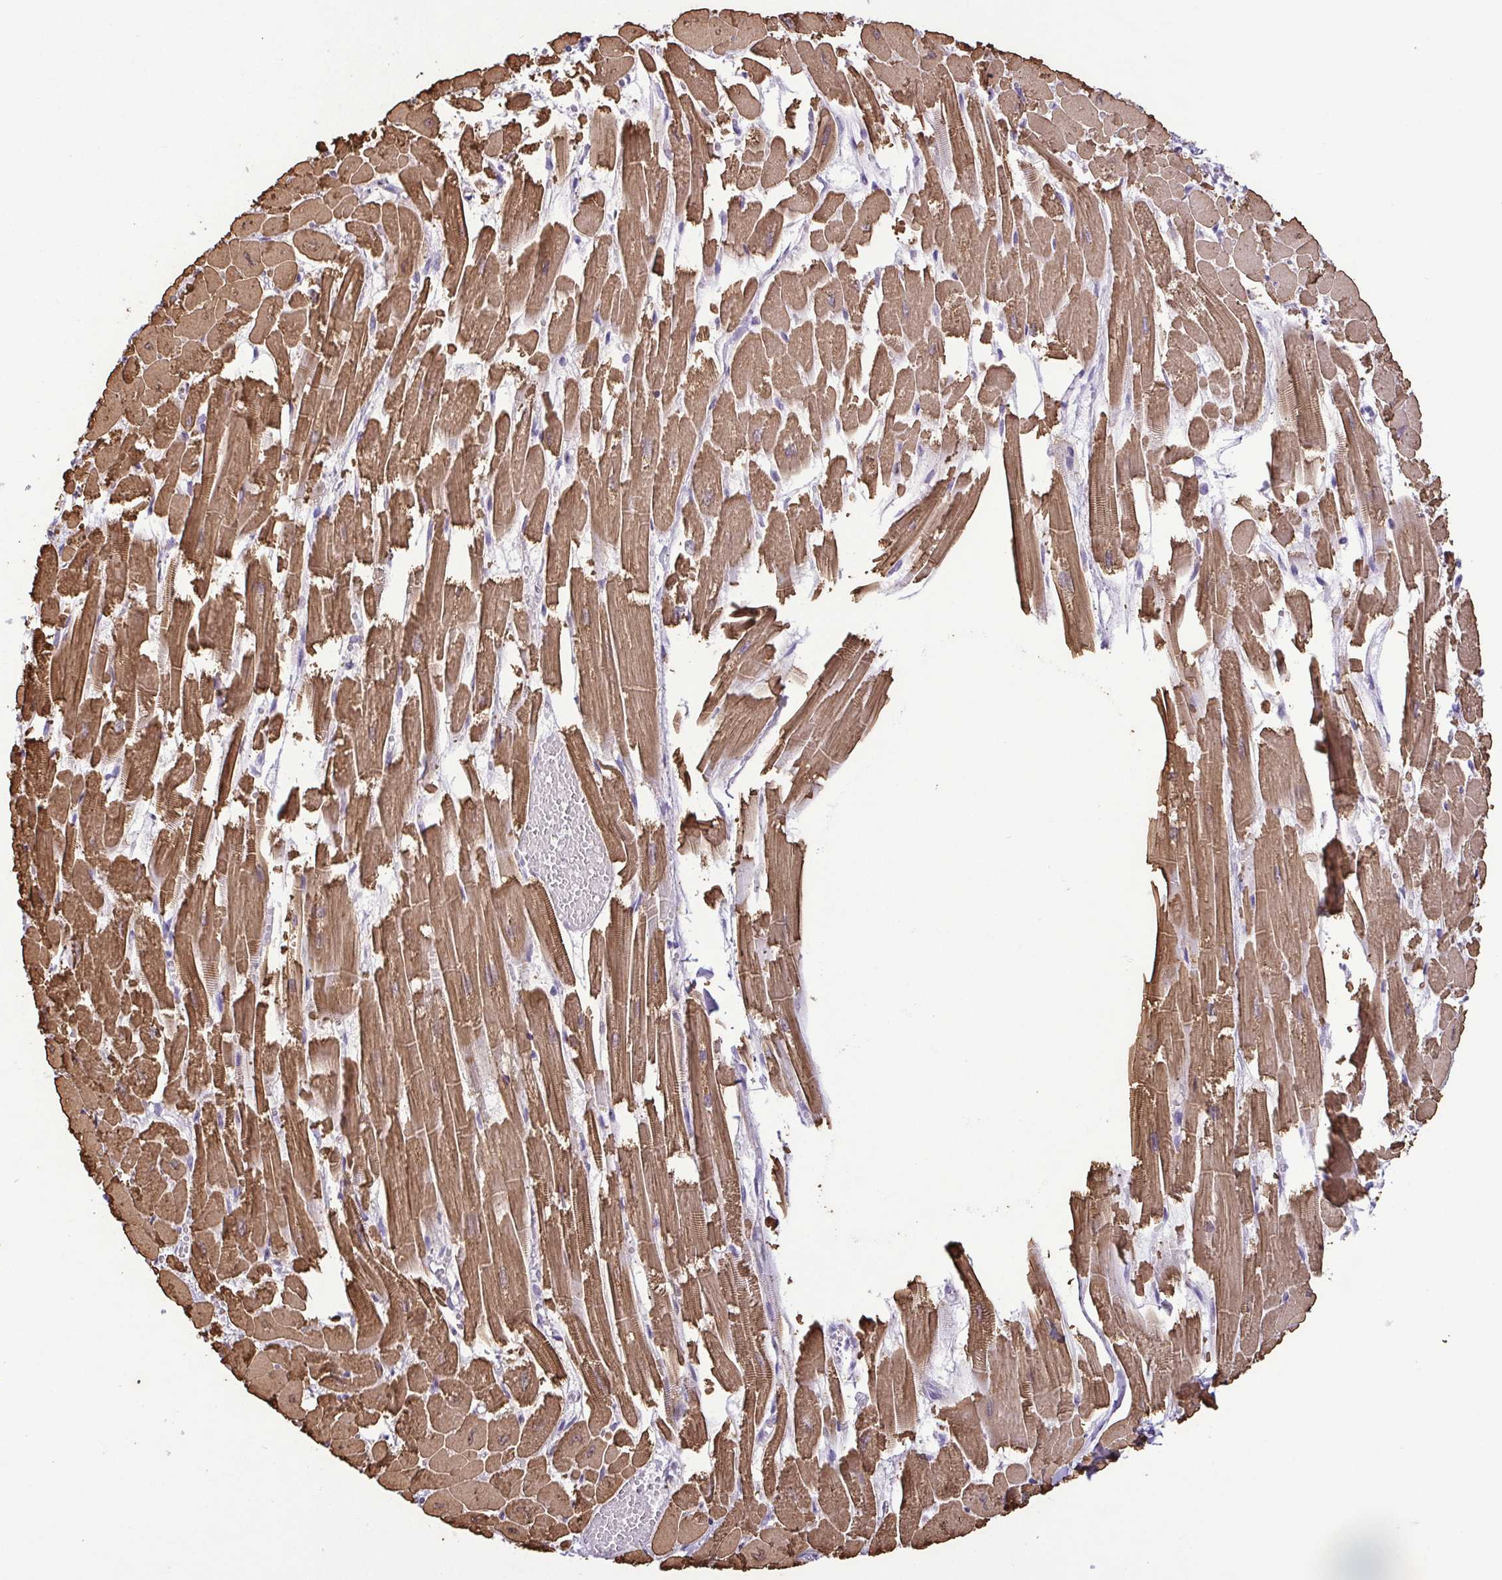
{"staining": {"intensity": "moderate", "quantity": "25%-75%", "location": "cytoplasmic/membranous"}, "tissue": "heart muscle", "cell_type": "Cardiomyocytes", "image_type": "normal", "snomed": [{"axis": "morphology", "description": "Normal tissue, NOS"}, {"axis": "topography", "description": "Heart"}], "caption": "IHC image of normal heart muscle: heart muscle stained using immunohistochemistry (IHC) exhibits medium levels of moderate protein expression localized specifically in the cytoplasmic/membranous of cardiomyocytes, appearing as a cytoplasmic/membranous brown color.", "gene": "MYL10", "patient": {"sex": "female", "age": 52}}